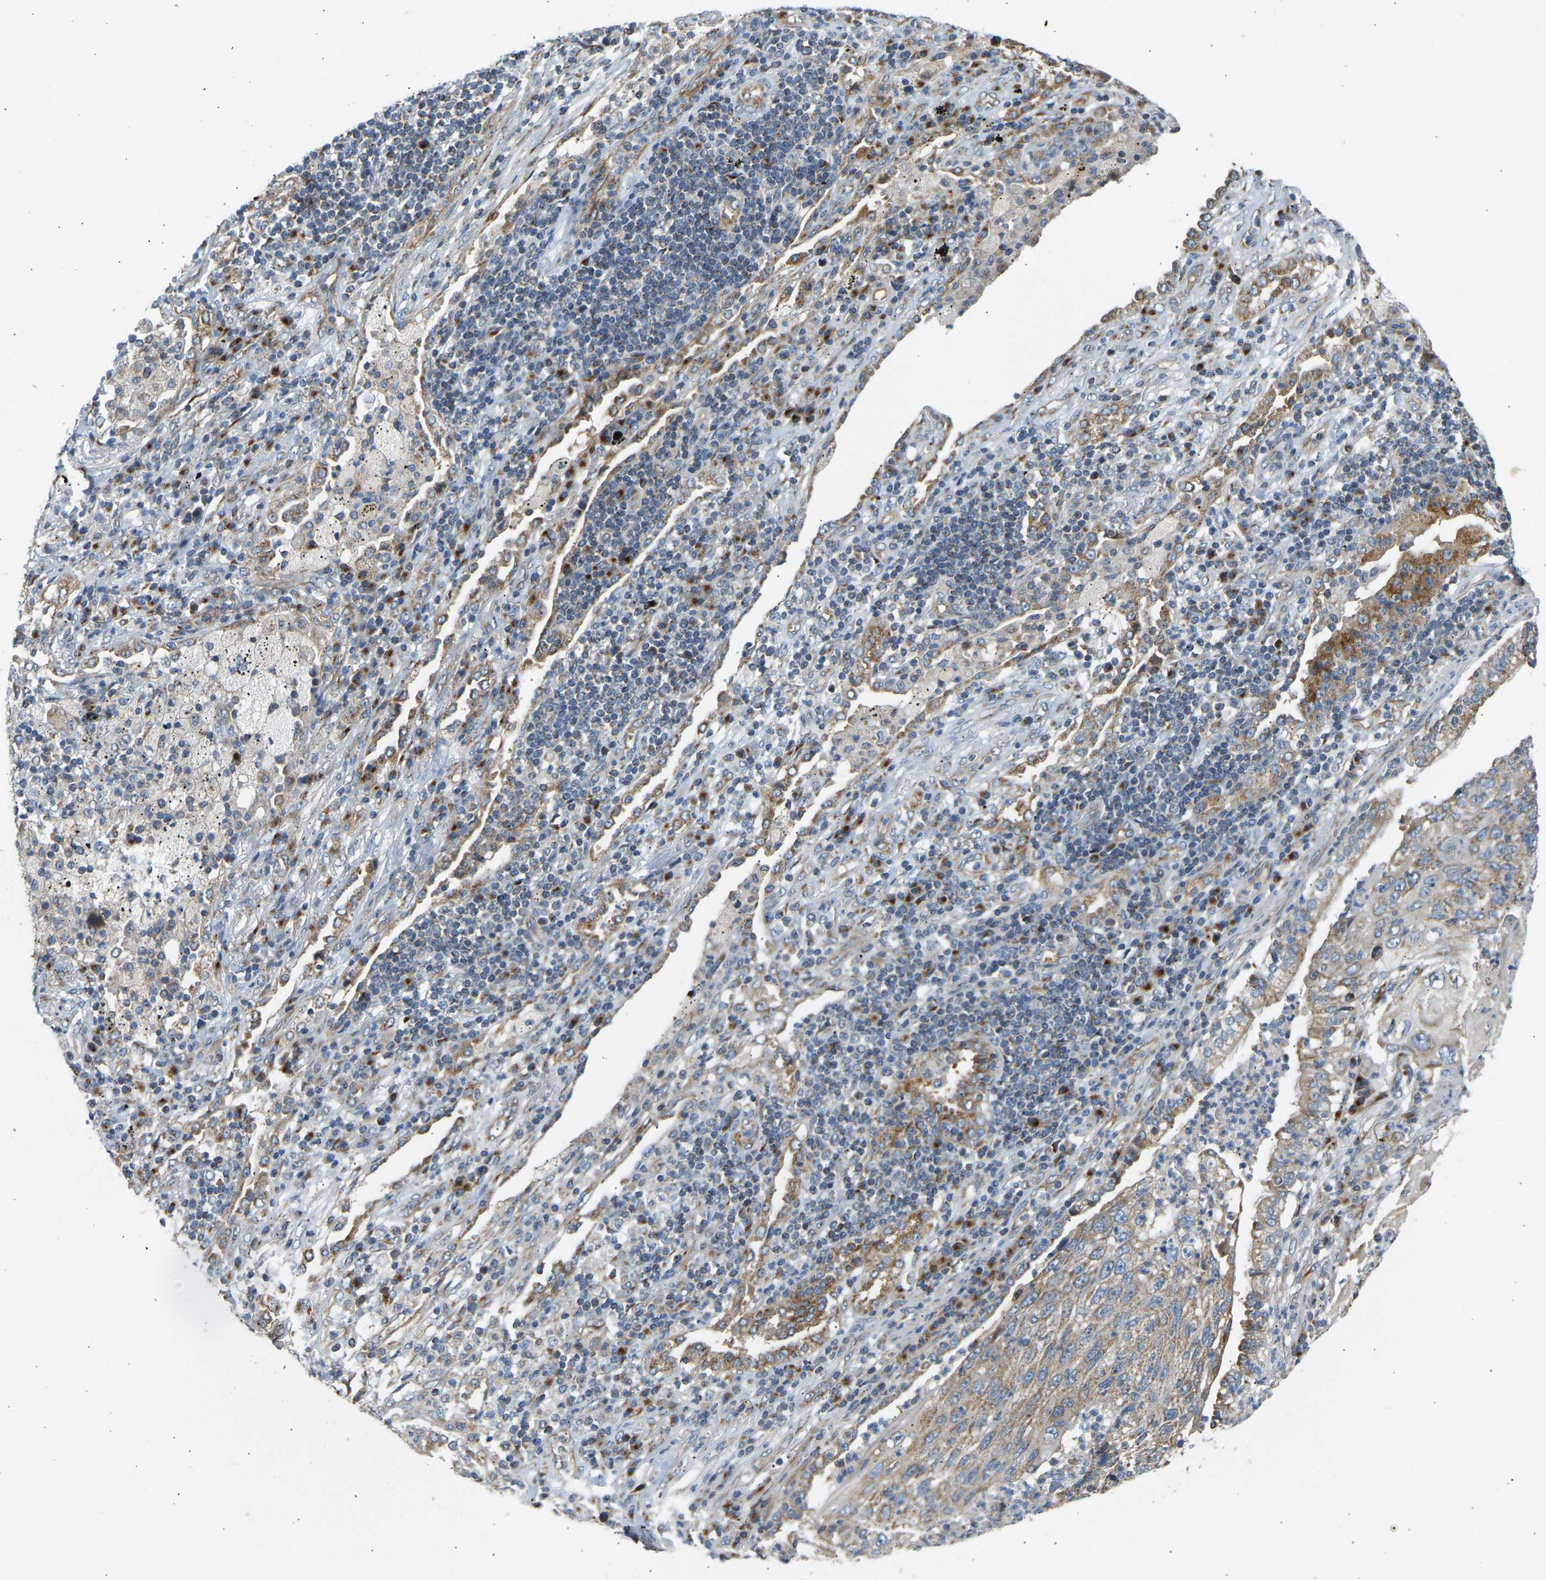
{"staining": {"intensity": "weak", "quantity": ">75%", "location": "cytoplasmic/membranous"}, "tissue": "lung cancer", "cell_type": "Tumor cells", "image_type": "cancer", "snomed": [{"axis": "morphology", "description": "Squamous cell carcinoma, NOS"}, {"axis": "topography", "description": "Lung"}], "caption": "A brown stain shows weak cytoplasmic/membranous staining of a protein in lung cancer tumor cells. Nuclei are stained in blue.", "gene": "YIPF2", "patient": {"sex": "female", "age": 63}}